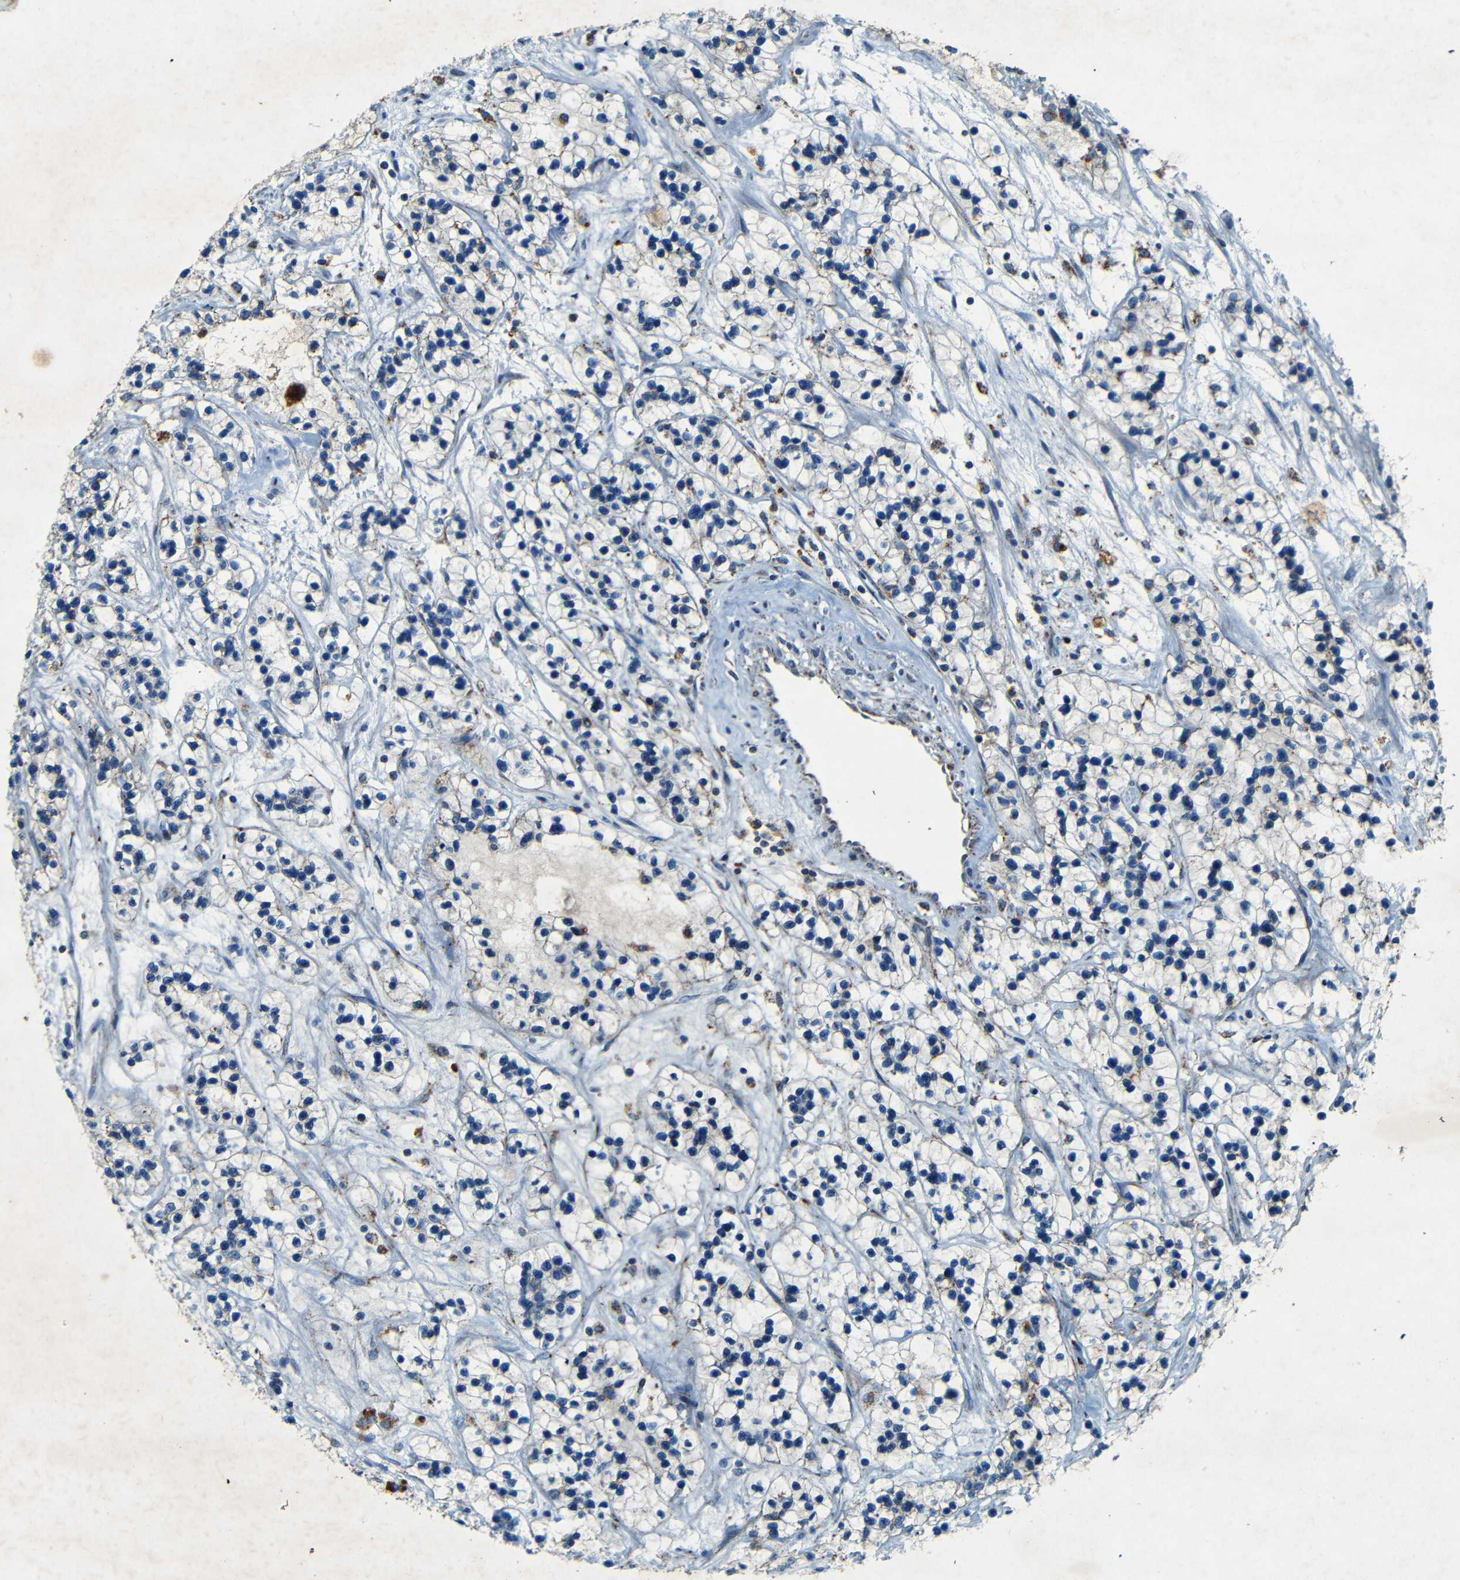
{"staining": {"intensity": "weak", "quantity": "<25%", "location": "cytoplasmic/membranous"}, "tissue": "renal cancer", "cell_type": "Tumor cells", "image_type": "cancer", "snomed": [{"axis": "morphology", "description": "Adenocarcinoma, NOS"}, {"axis": "topography", "description": "Kidney"}], "caption": "High magnification brightfield microscopy of renal adenocarcinoma stained with DAB (3,3'-diaminobenzidine) (brown) and counterstained with hematoxylin (blue): tumor cells show no significant positivity.", "gene": "WSCD2", "patient": {"sex": "female", "age": 57}}